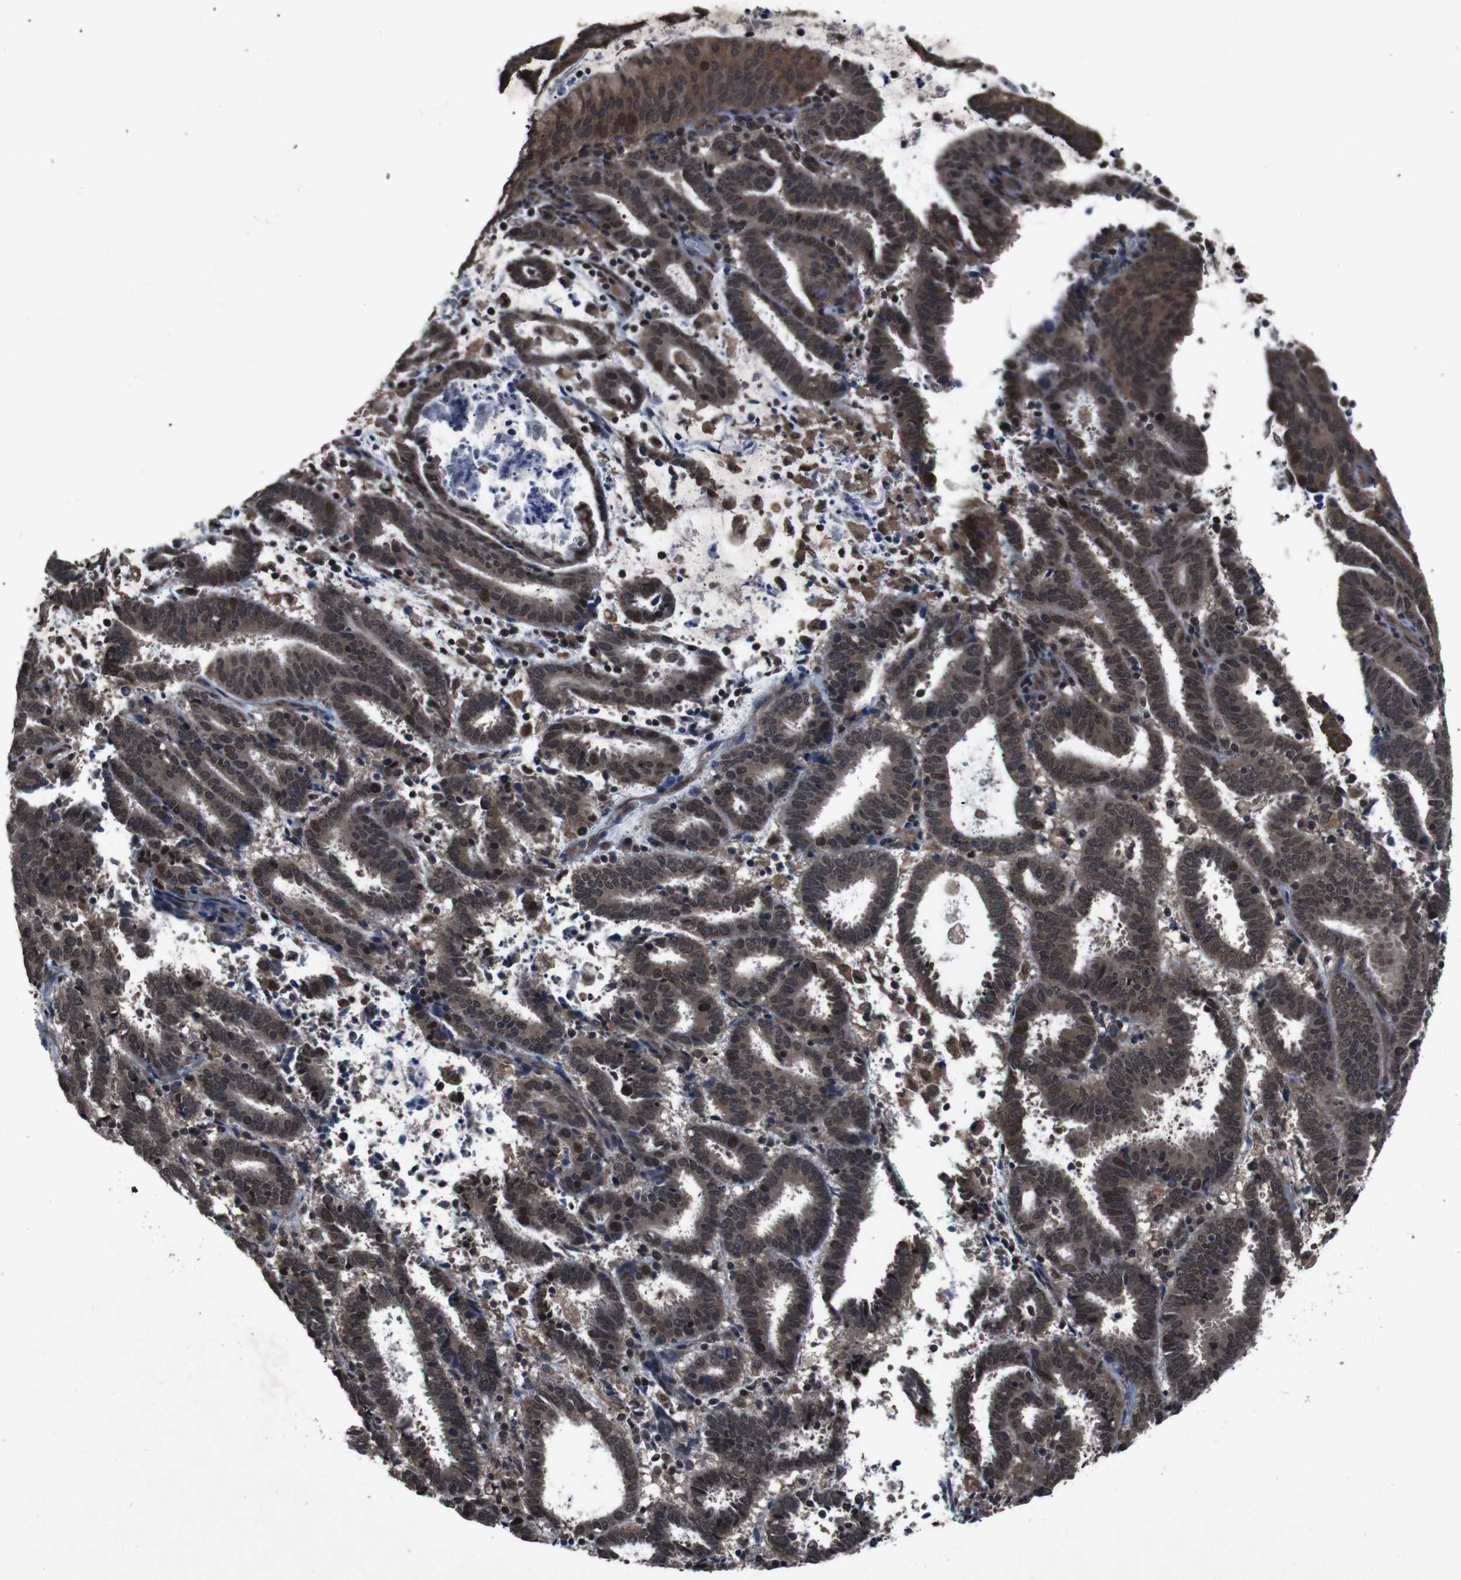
{"staining": {"intensity": "strong", "quantity": ">75%", "location": "cytoplasmic/membranous,nuclear"}, "tissue": "endometrial cancer", "cell_type": "Tumor cells", "image_type": "cancer", "snomed": [{"axis": "morphology", "description": "Adenocarcinoma, NOS"}, {"axis": "topography", "description": "Uterus"}], "caption": "A brown stain highlights strong cytoplasmic/membranous and nuclear expression of a protein in human endometrial adenocarcinoma tumor cells.", "gene": "SOCS1", "patient": {"sex": "female", "age": 83}}